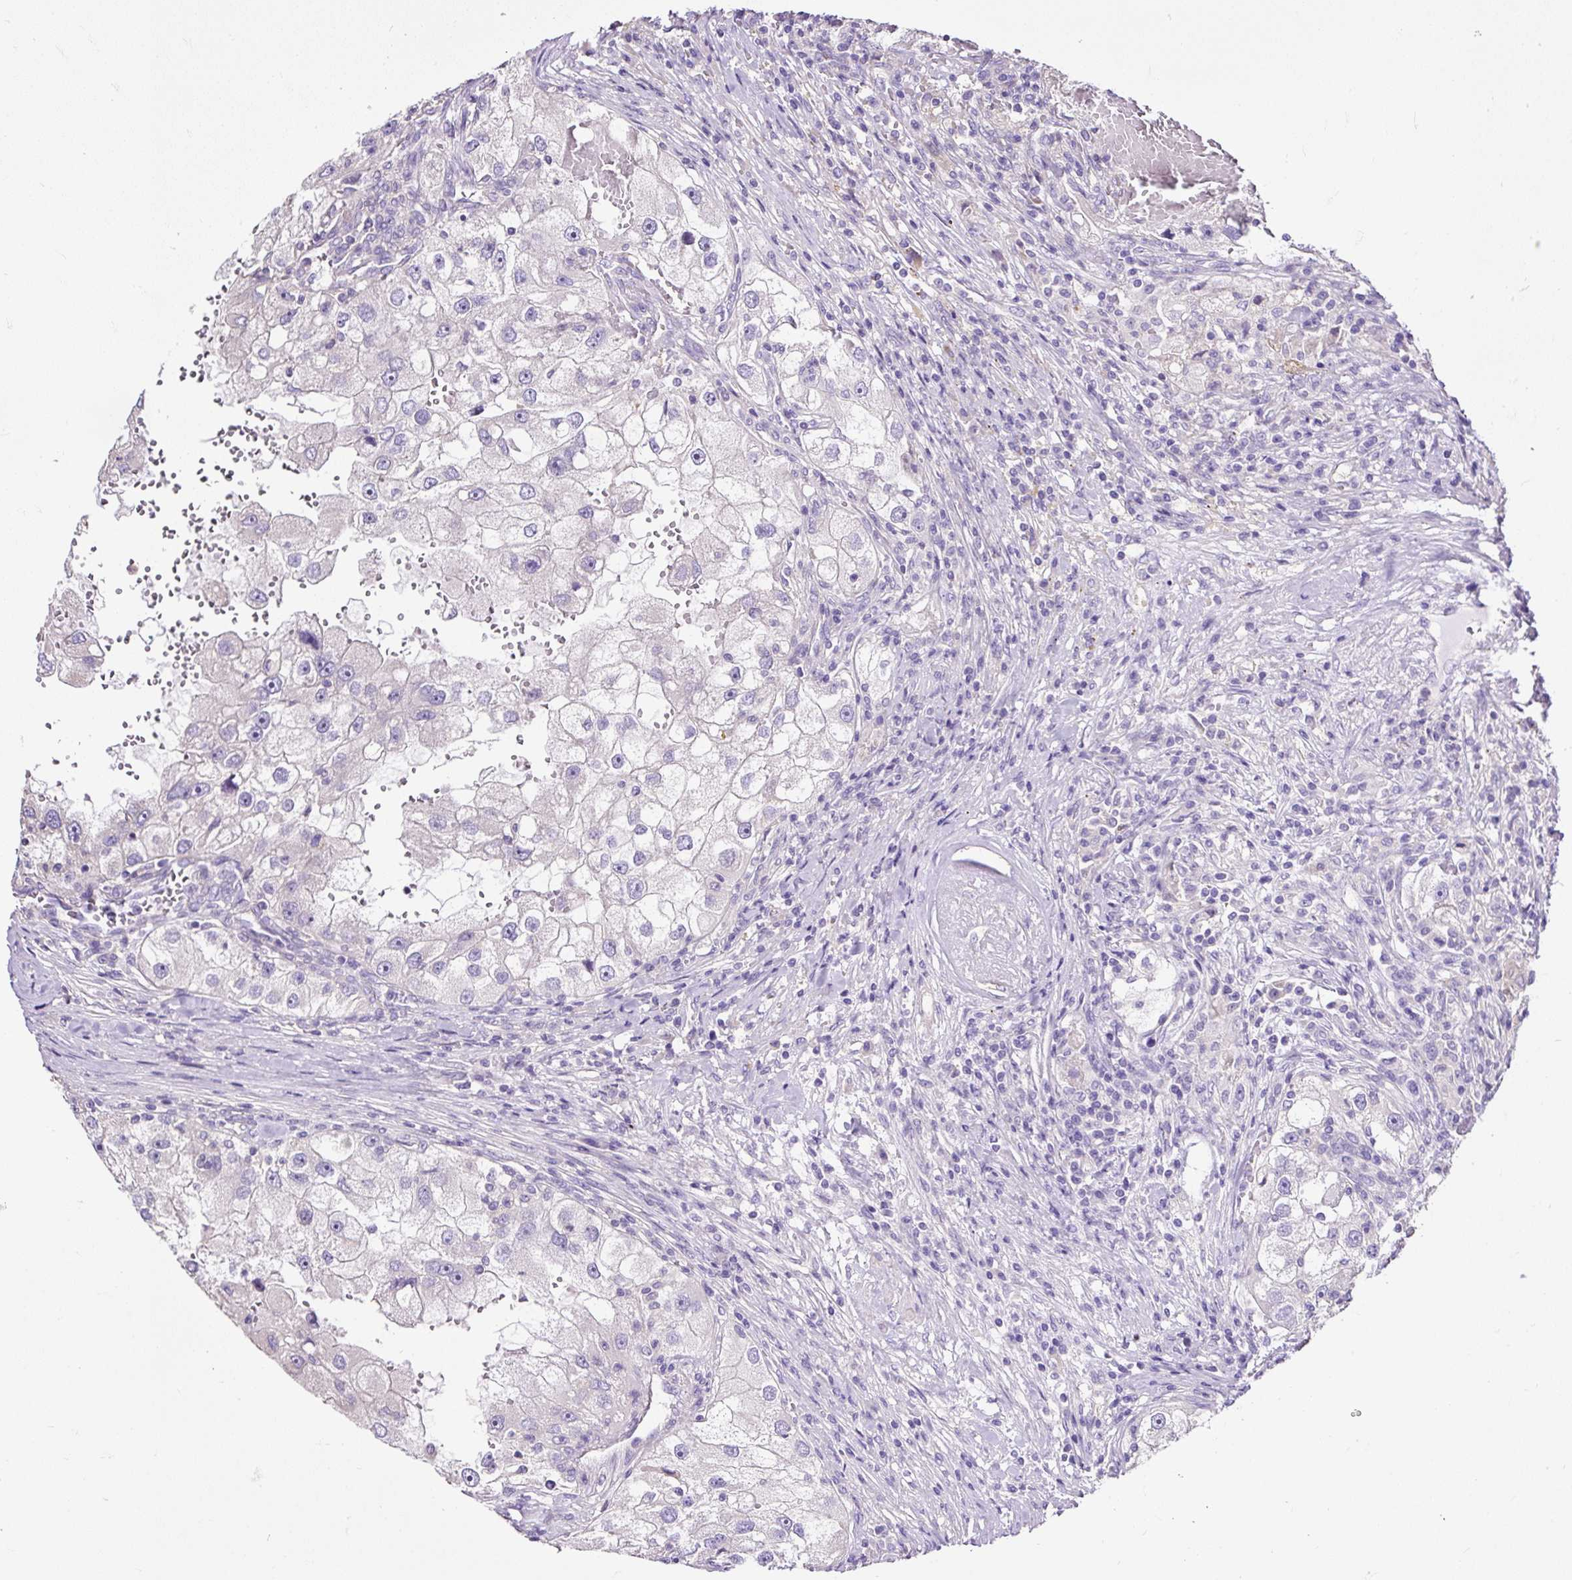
{"staining": {"intensity": "negative", "quantity": "none", "location": "none"}, "tissue": "renal cancer", "cell_type": "Tumor cells", "image_type": "cancer", "snomed": [{"axis": "morphology", "description": "Adenocarcinoma, NOS"}, {"axis": "topography", "description": "Kidney"}], "caption": "There is no significant expression in tumor cells of renal cancer (adenocarcinoma).", "gene": "PDIA2", "patient": {"sex": "male", "age": 63}}